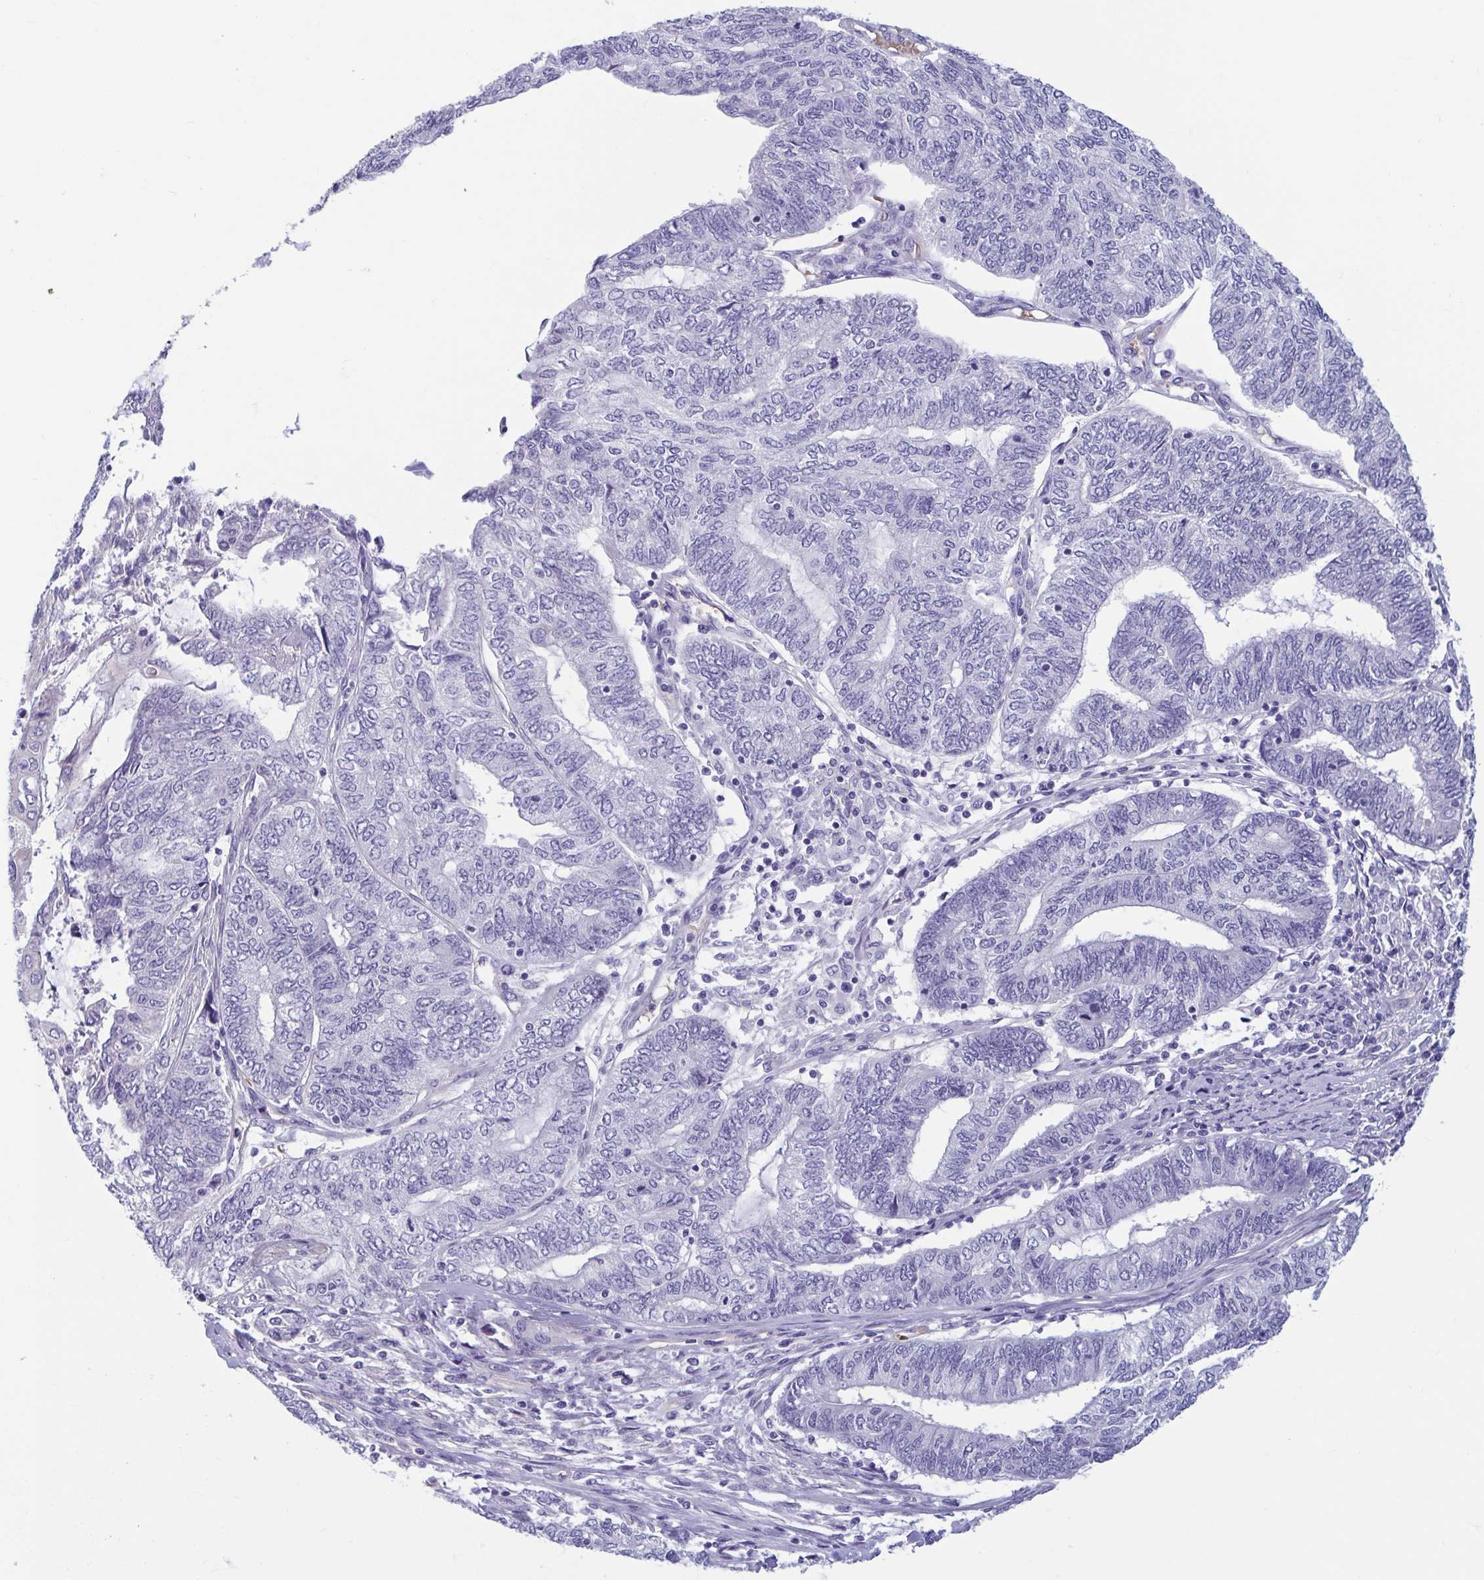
{"staining": {"intensity": "negative", "quantity": "none", "location": "none"}, "tissue": "endometrial cancer", "cell_type": "Tumor cells", "image_type": "cancer", "snomed": [{"axis": "morphology", "description": "Adenocarcinoma, NOS"}, {"axis": "topography", "description": "Uterus"}, {"axis": "topography", "description": "Endometrium"}], "caption": "The histopathology image reveals no staining of tumor cells in endometrial adenocarcinoma.", "gene": "MORC4", "patient": {"sex": "female", "age": 70}}